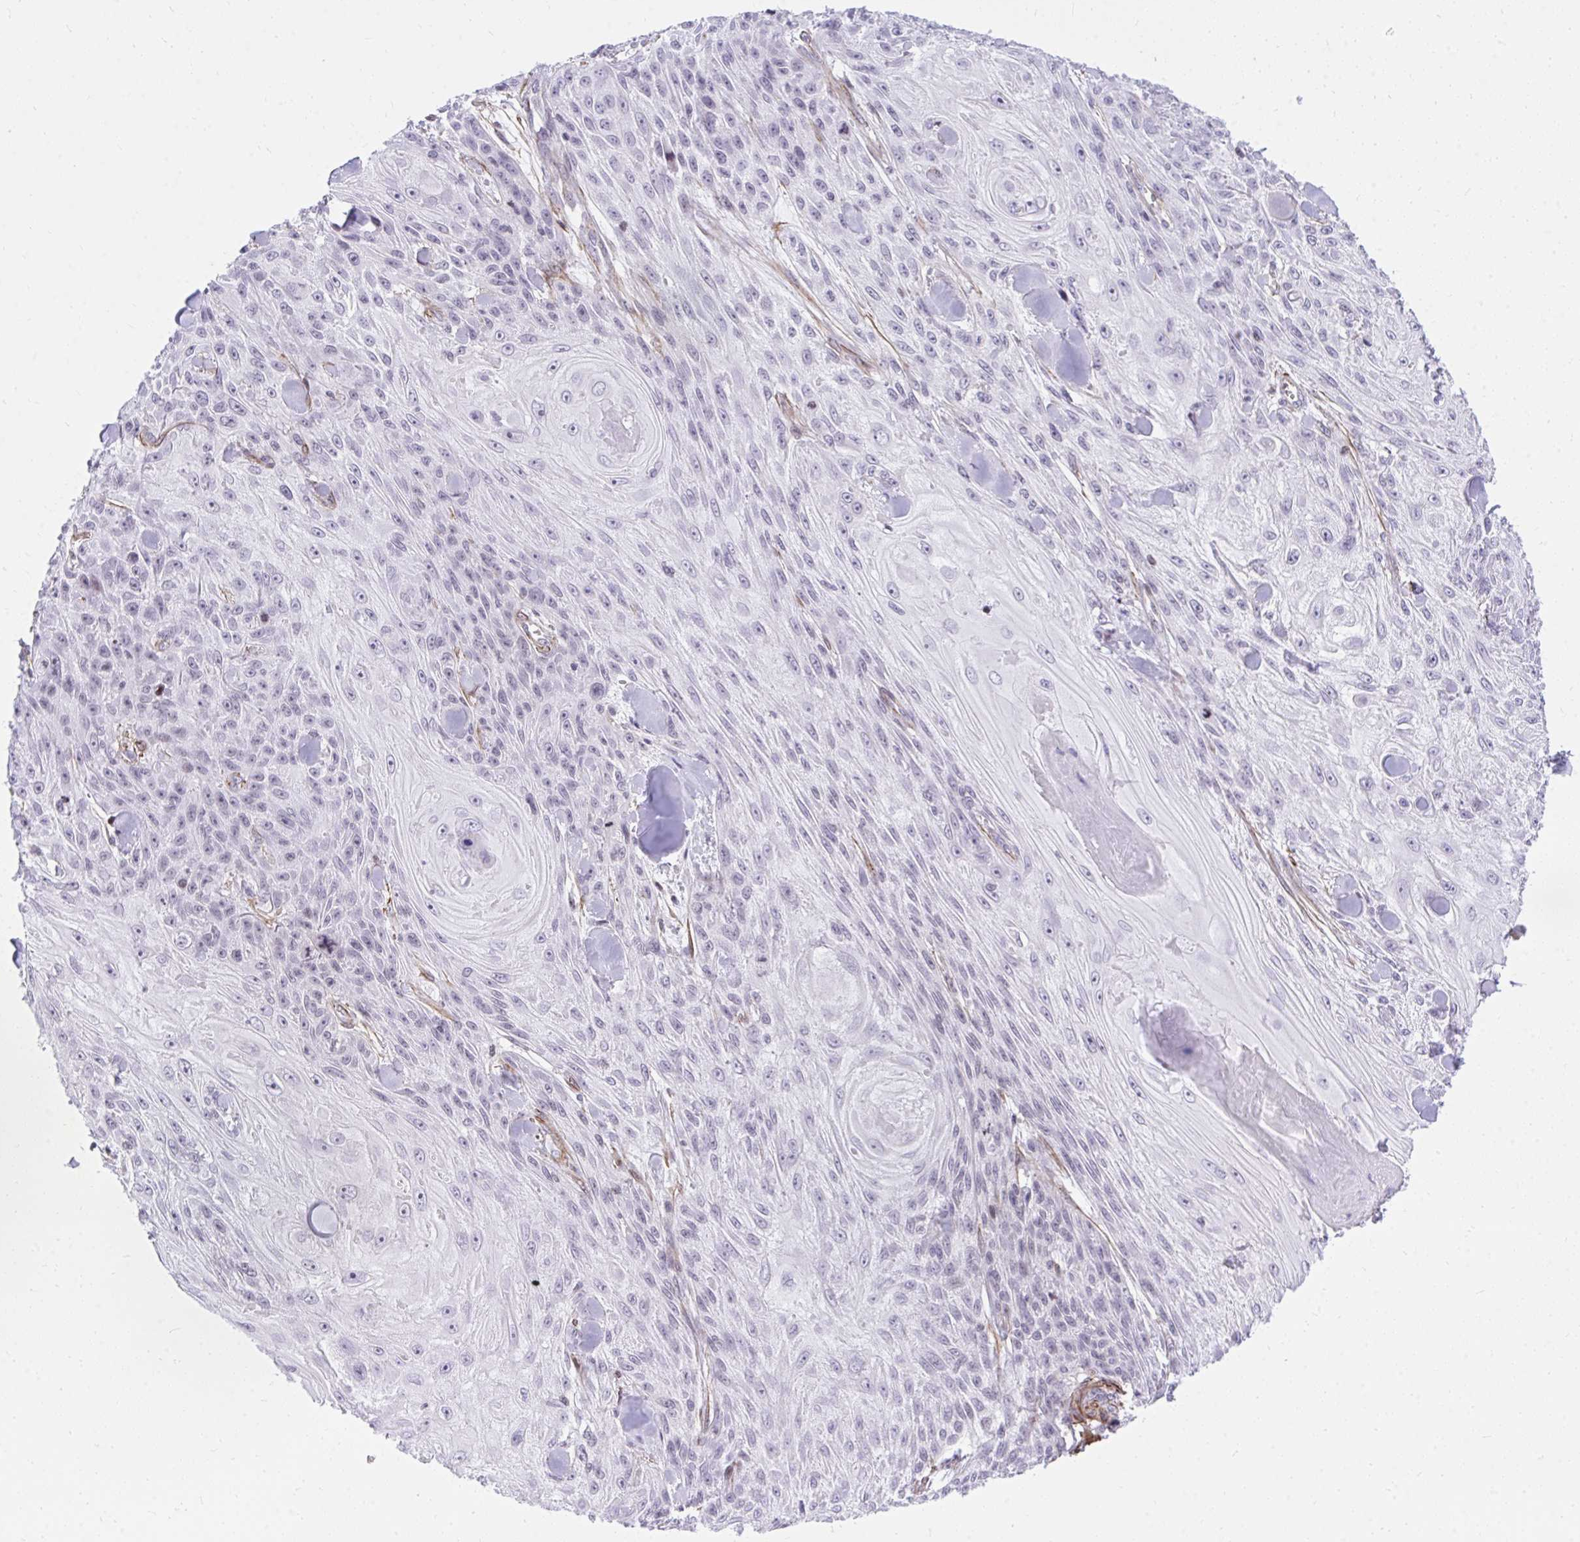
{"staining": {"intensity": "negative", "quantity": "none", "location": "none"}, "tissue": "skin cancer", "cell_type": "Tumor cells", "image_type": "cancer", "snomed": [{"axis": "morphology", "description": "Squamous cell carcinoma, NOS"}, {"axis": "topography", "description": "Skin"}], "caption": "This is an IHC photomicrograph of skin cancer. There is no positivity in tumor cells.", "gene": "KCNN4", "patient": {"sex": "male", "age": 88}}